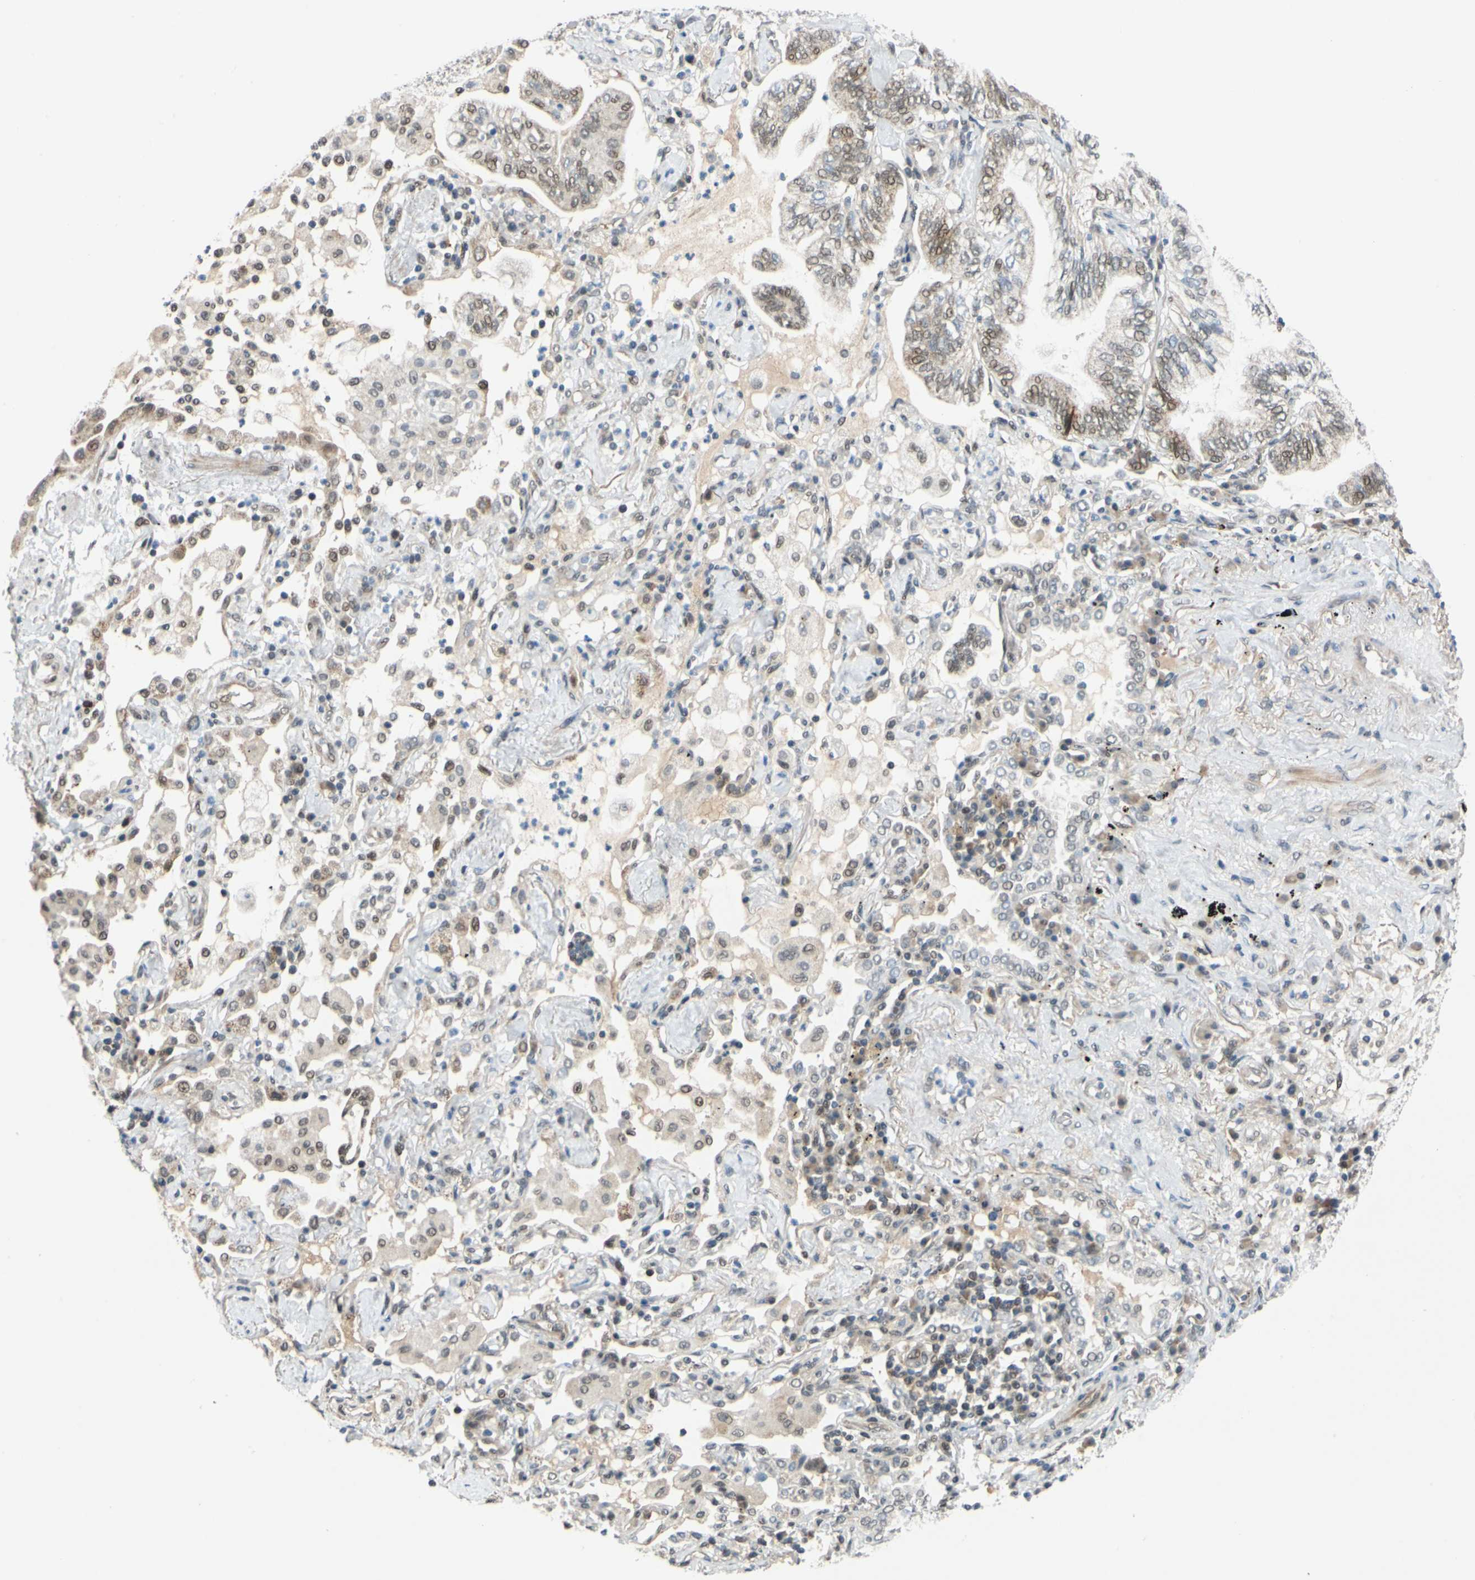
{"staining": {"intensity": "moderate", "quantity": "25%-75%", "location": "cytoplasmic/membranous,nuclear"}, "tissue": "lung cancer", "cell_type": "Tumor cells", "image_type": "cancer", "snomed": [{"axis": "morphology", "description": "Normal tissue, NOS"}, {"axis": "morphology", "description": "Adenocarcinoma, NOS"}, {"axis": "topography", "description": "Bronchus"}, {"axis": "topography", "description": "Lung"}], "caption": "Immunohistochemical staining of human lung cancer shows medium levels of moderate cytoplasmic/membranous and nuclear staining in approximately 25%-75% of tumor cells.", "gene": "POGZ", "patient": {"sex": "female", "age": 70}}